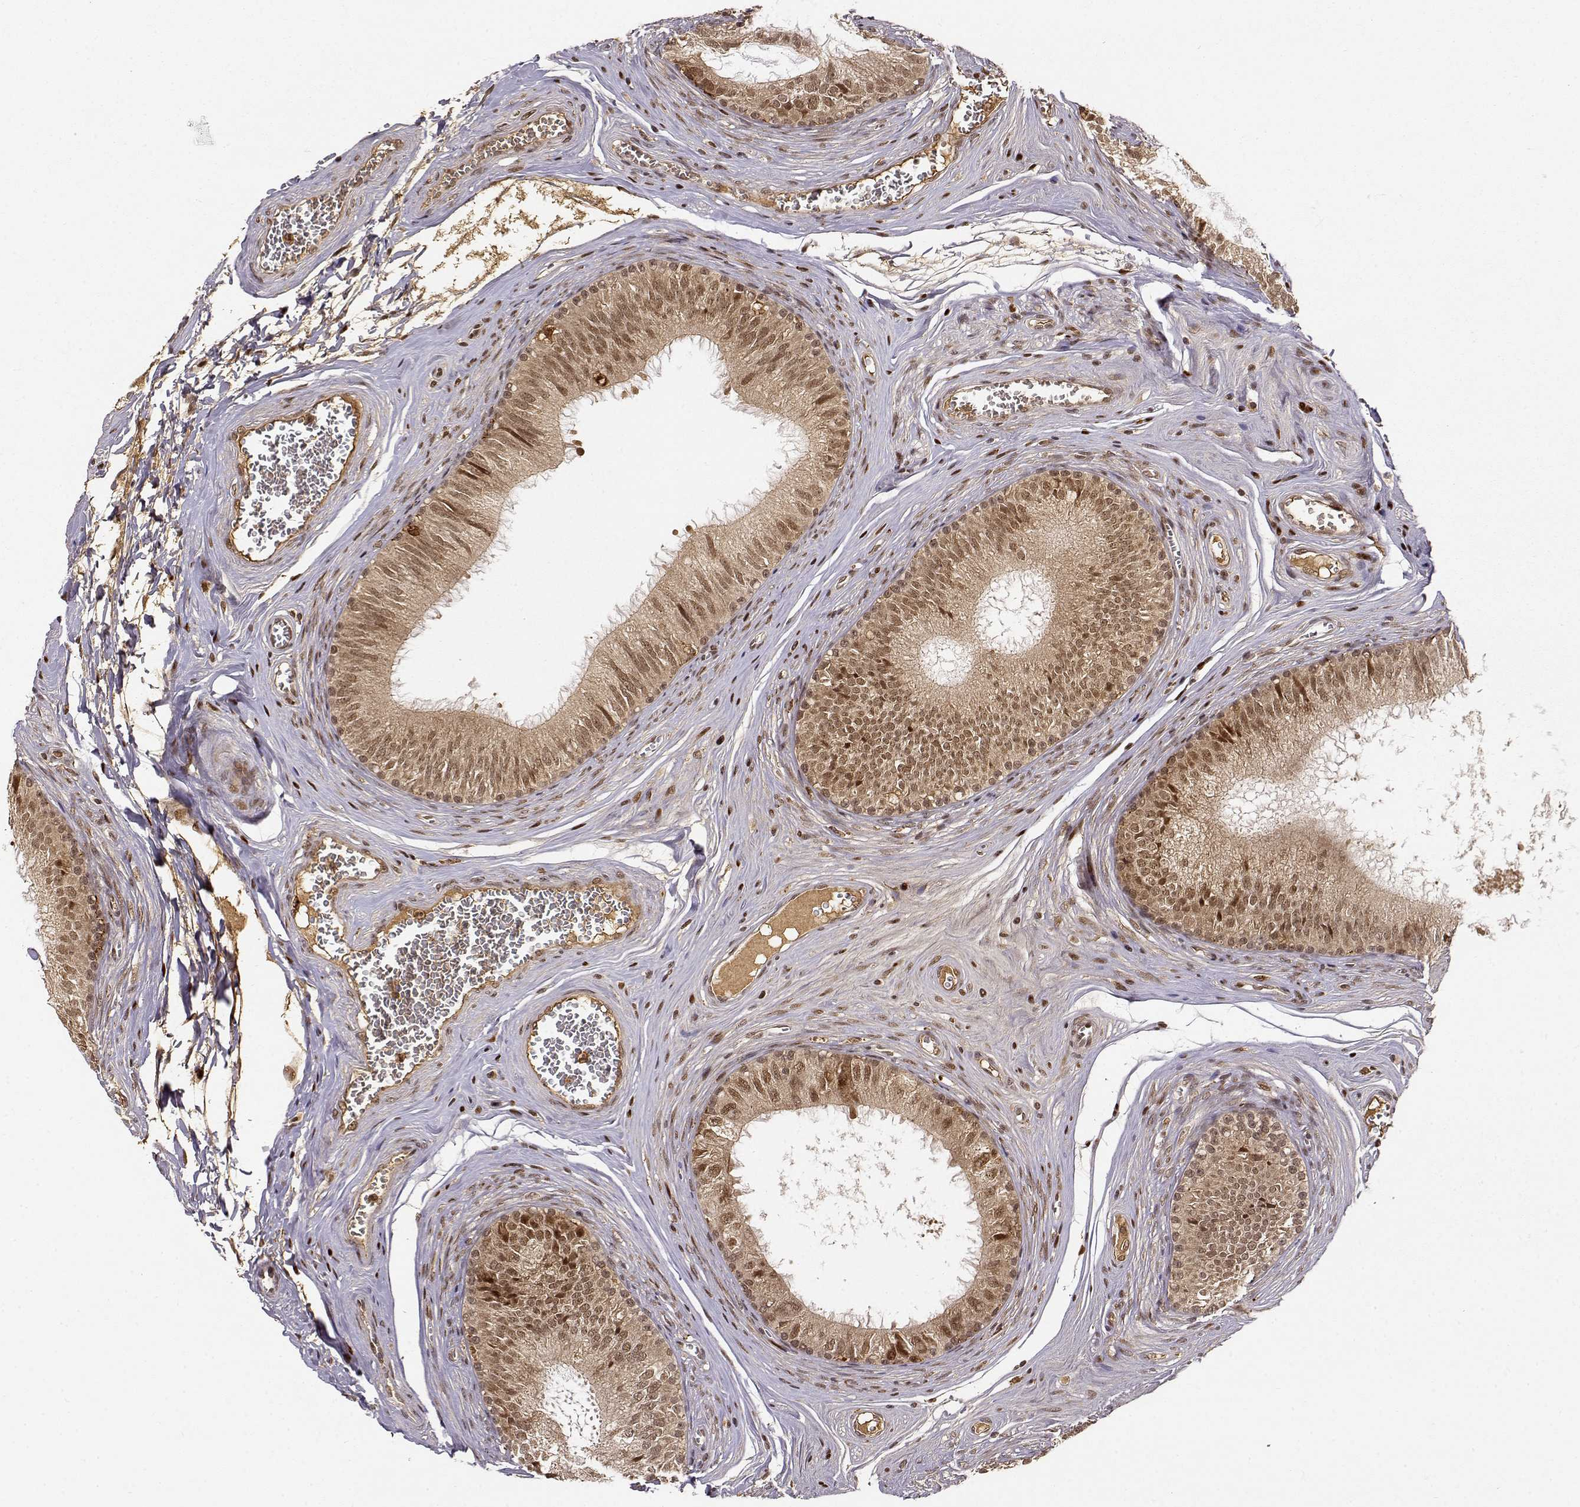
{"staining": {"intensity": "moderate", "quantity": ">75%", "location": "cytoplasmic/membranous,nuclear"}, "tissue": "epididymis", "cell_type": "Glandular cells", "image_type": "normal", "snomed": [{"axis": "morphology", "description": "Normal tissue, NOS"}, {"axis": "topography", "description": "Epididymis"}], "caption": "Normal epididymis exhibits moderate cytoplasmic/membranous,nuclear expression in approximately >75% of glandular cells, visualized by immunohistochemistry. Nuclei are stained in blue.", "gene": "MAEA", "patient": {"sex": "male", "age": 37}}